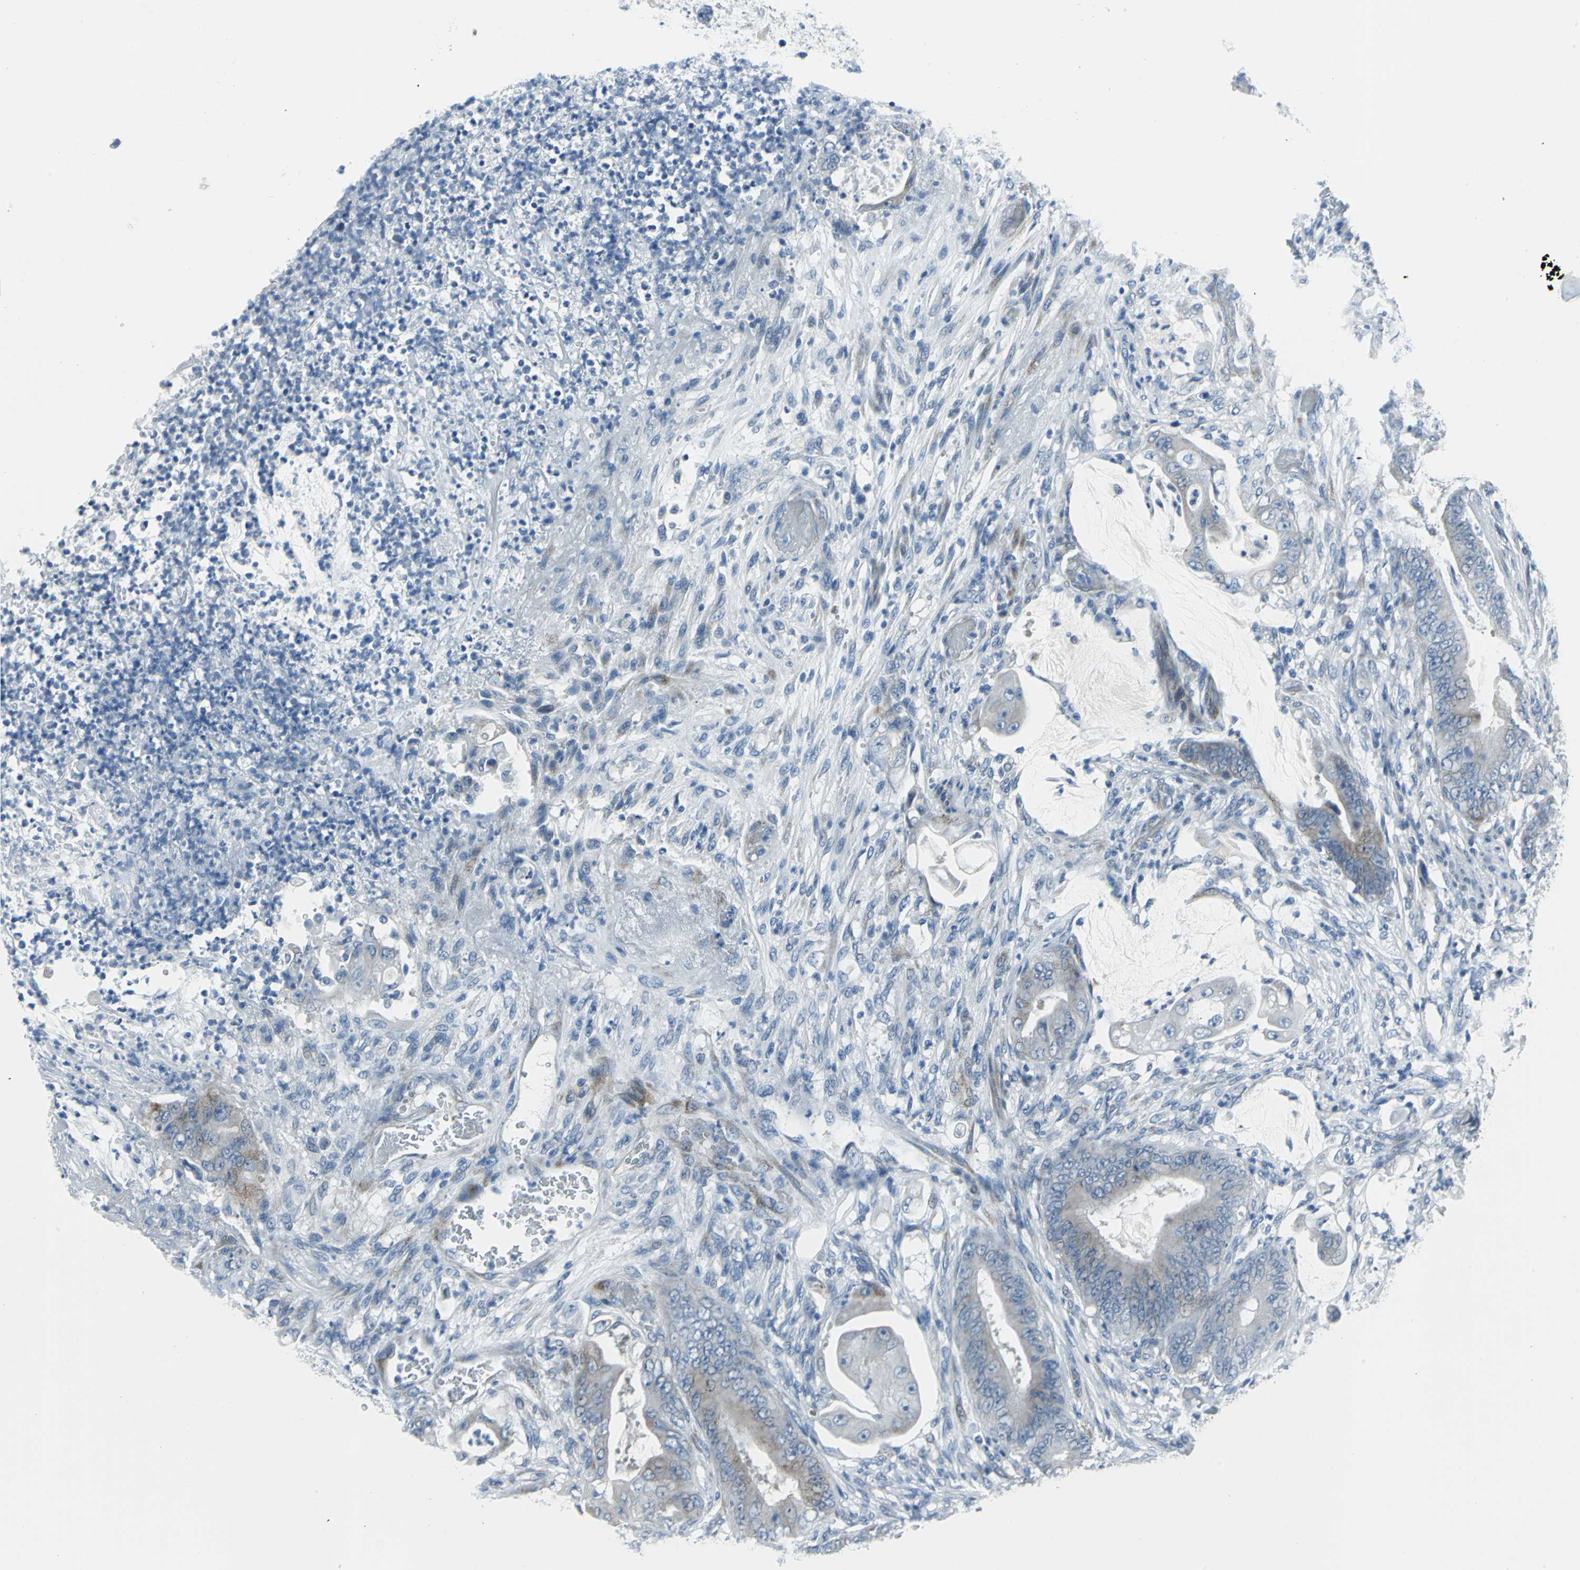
{"staining": {"intensity": "weak", "quantity": "25%-75%", "location": "cytoplasmic/membranous"}, "tissue": "stomach cancer", "cell_type": "Tumor cells", "image_type": "cancer", "snomed": [{"axis": "morphology", "description": "Adenocarcinoma, NOS"}, {"axis": "topography", "description": "Stomach"}], "caption": "An immunohistochemistry (IHC) photomicrograph of neoplastic tissue is shown. Protein staining in brown shows weak cytoplasmic/membranous positivity in stomach adenocarcinoma within tumor cells.", "gene": "DNAI2", "patient": {"sex": "female", "age": 73}}